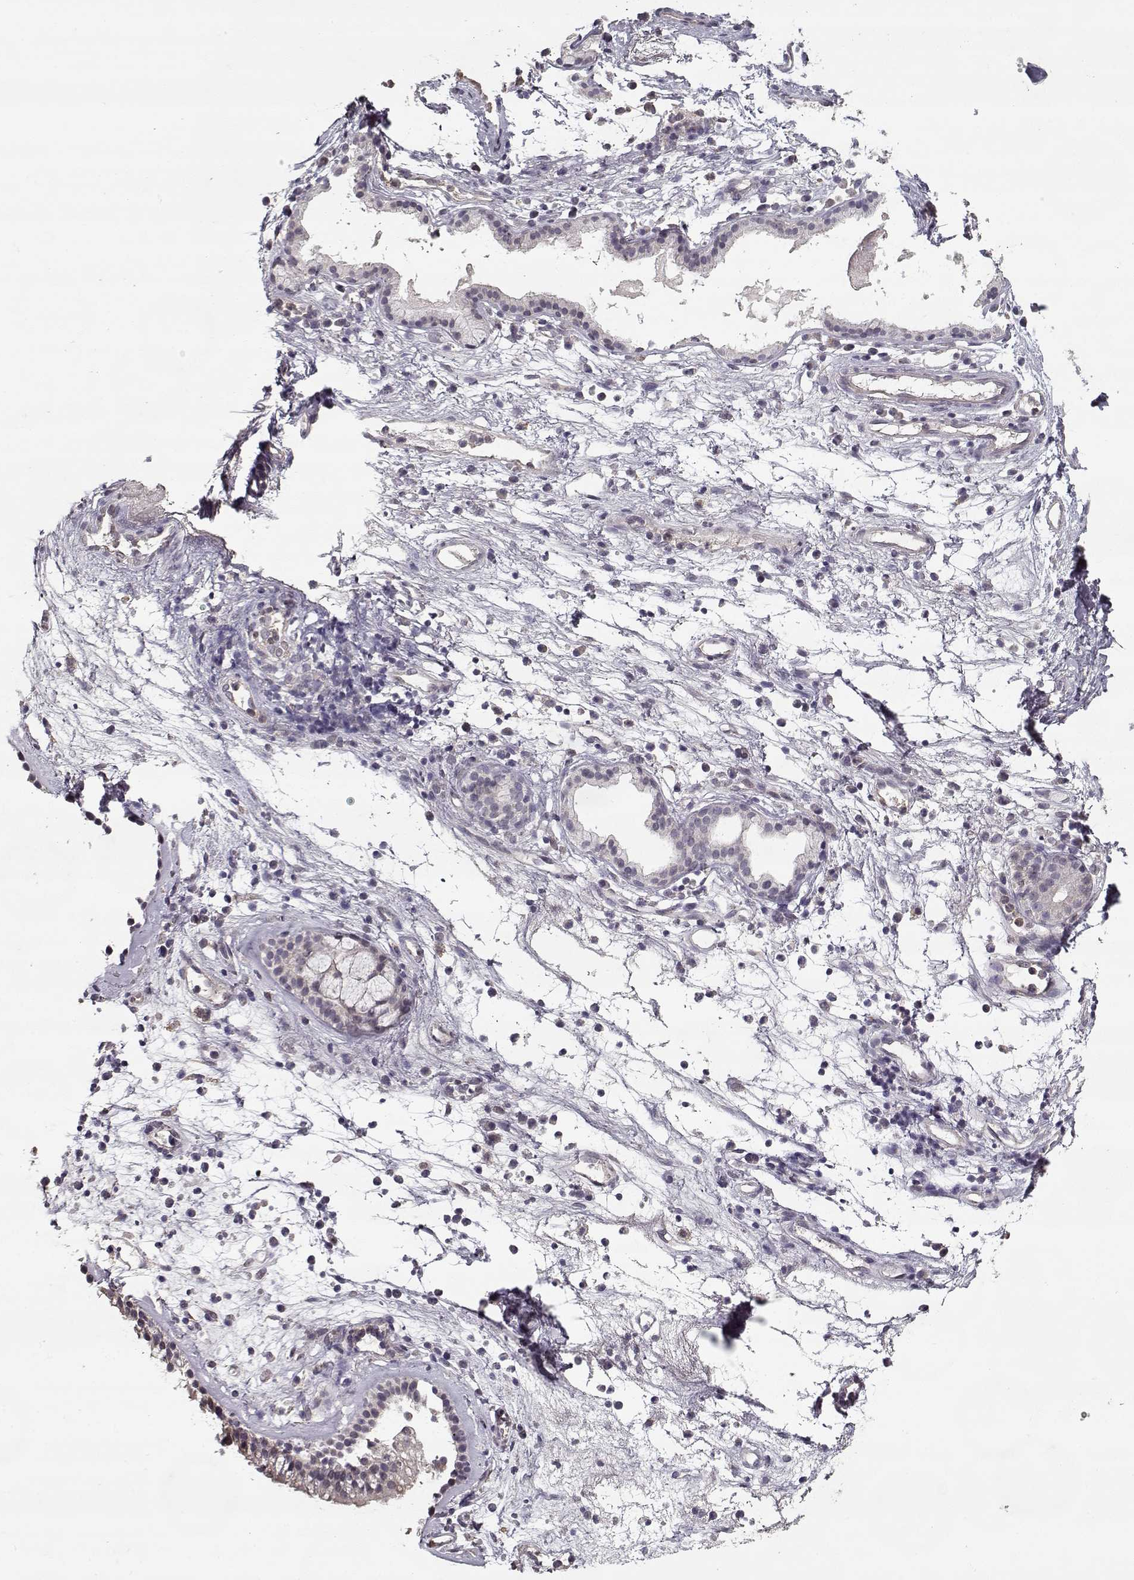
{"staining": {"intensity": "negative", "quantity": "none", "location": "none"}, "tissue": "nasopharynx", "cell_type": "Respiratory epithelial cells", "image_type": "normal", "snomed": [{"axis": "morphology", "description": "Normal tissue, NOS"}, {"axis": "topography", "description": "Nasopharynx"}], "caption": "An immunohistochemistry photomicrograph of unremarkable nasopharynx is shown. There is no staining in respiratory epithelial cells of nasopharynx.", "gene": "LAMA2", "patient": {"sex": "male", "age": 77}}